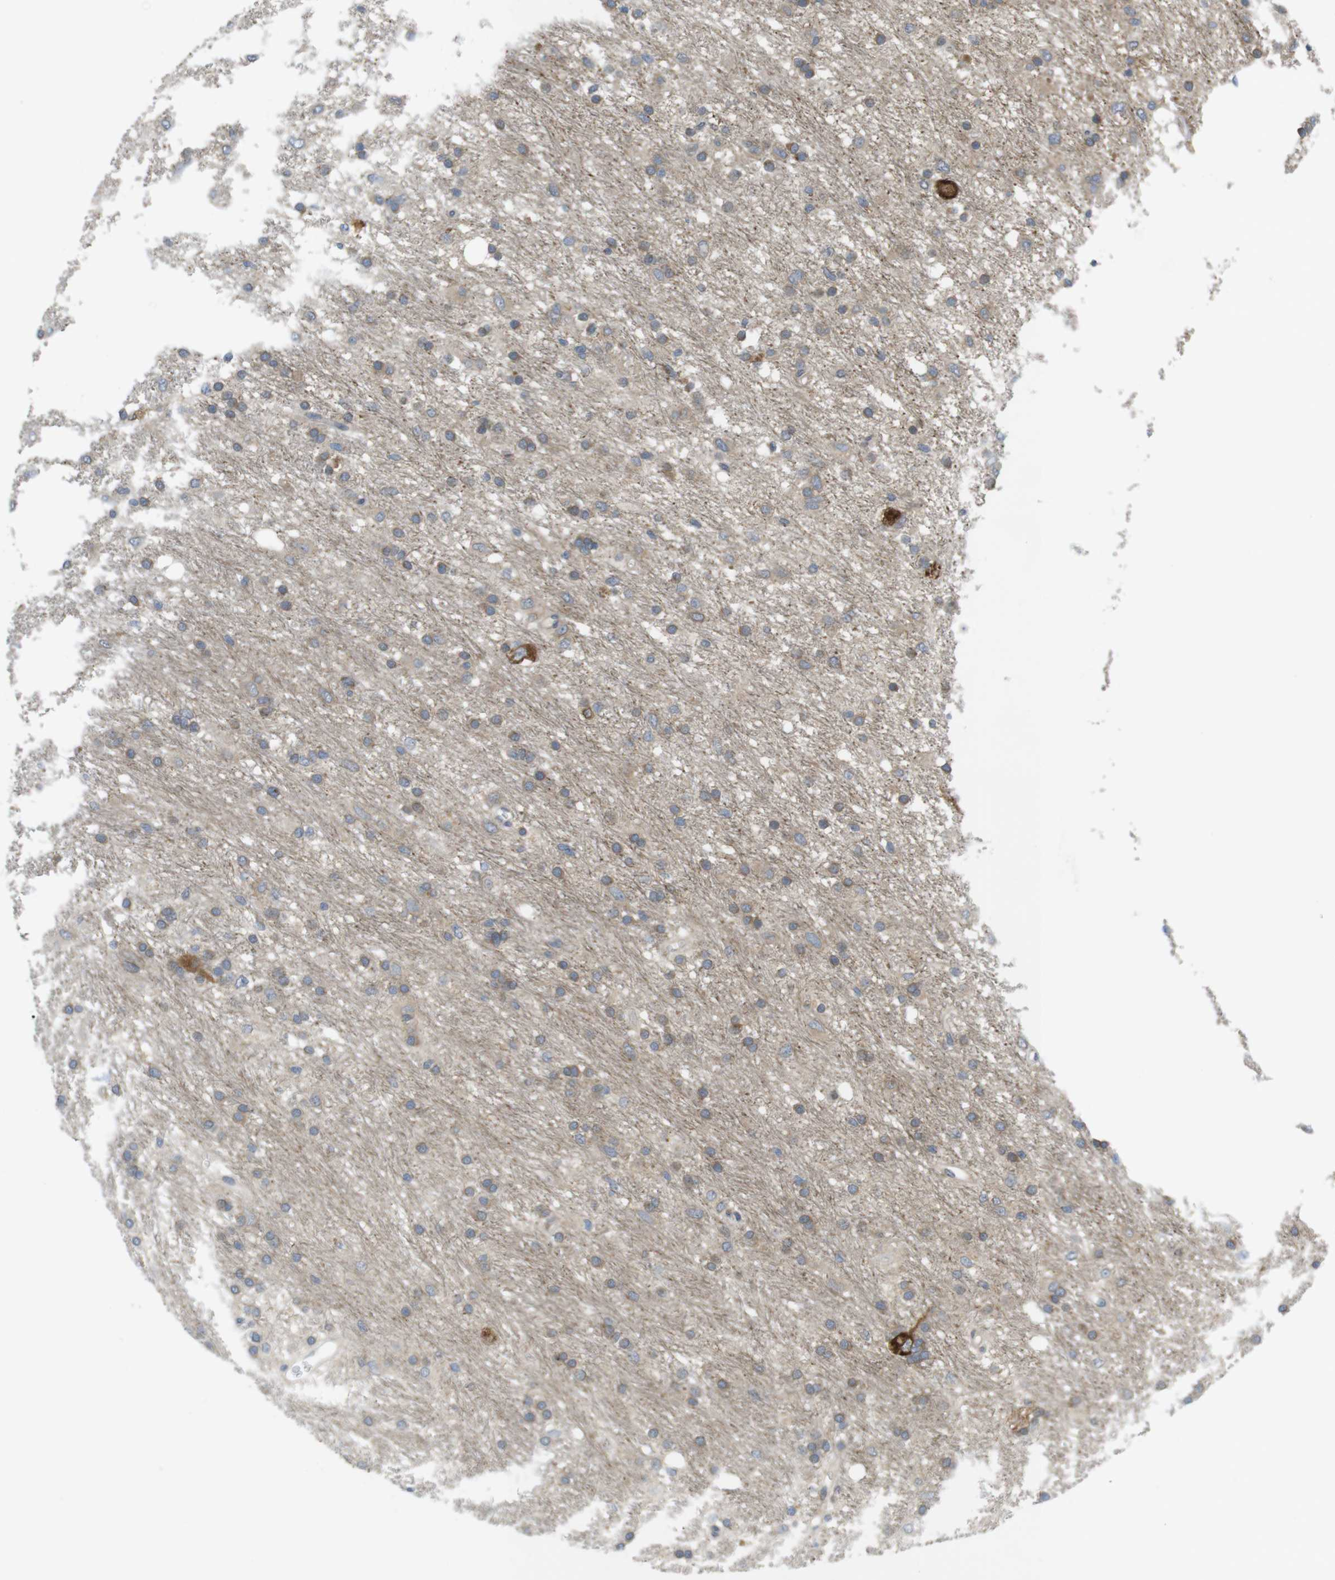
{"staining": {"intensity": "moderate", "quantity": "25%-75%", "location": "cytoplasmic/membranous"}, "tissue": "glioma", "cell_type": "Tumor cells", "image_type": "cancer", "snomed": [{"axis": "morphology", "description": "Glioma, malignant, Low grade"}, {"axis": "topography", "description": "Brain"}], "caption": "Immunohistochemistry (IHC) photomicrograph of neoplastic tissue: glioma stained using immunohistochemistry (IHC) shows medium levels of moderate protein expression localized specifically in the cytoplasmic/membranous of tumor cells, appearing as a cytoplasmic/membranous brown color.", "gene": "GJC3", "patient": {"sex": "male", "age": 77}}